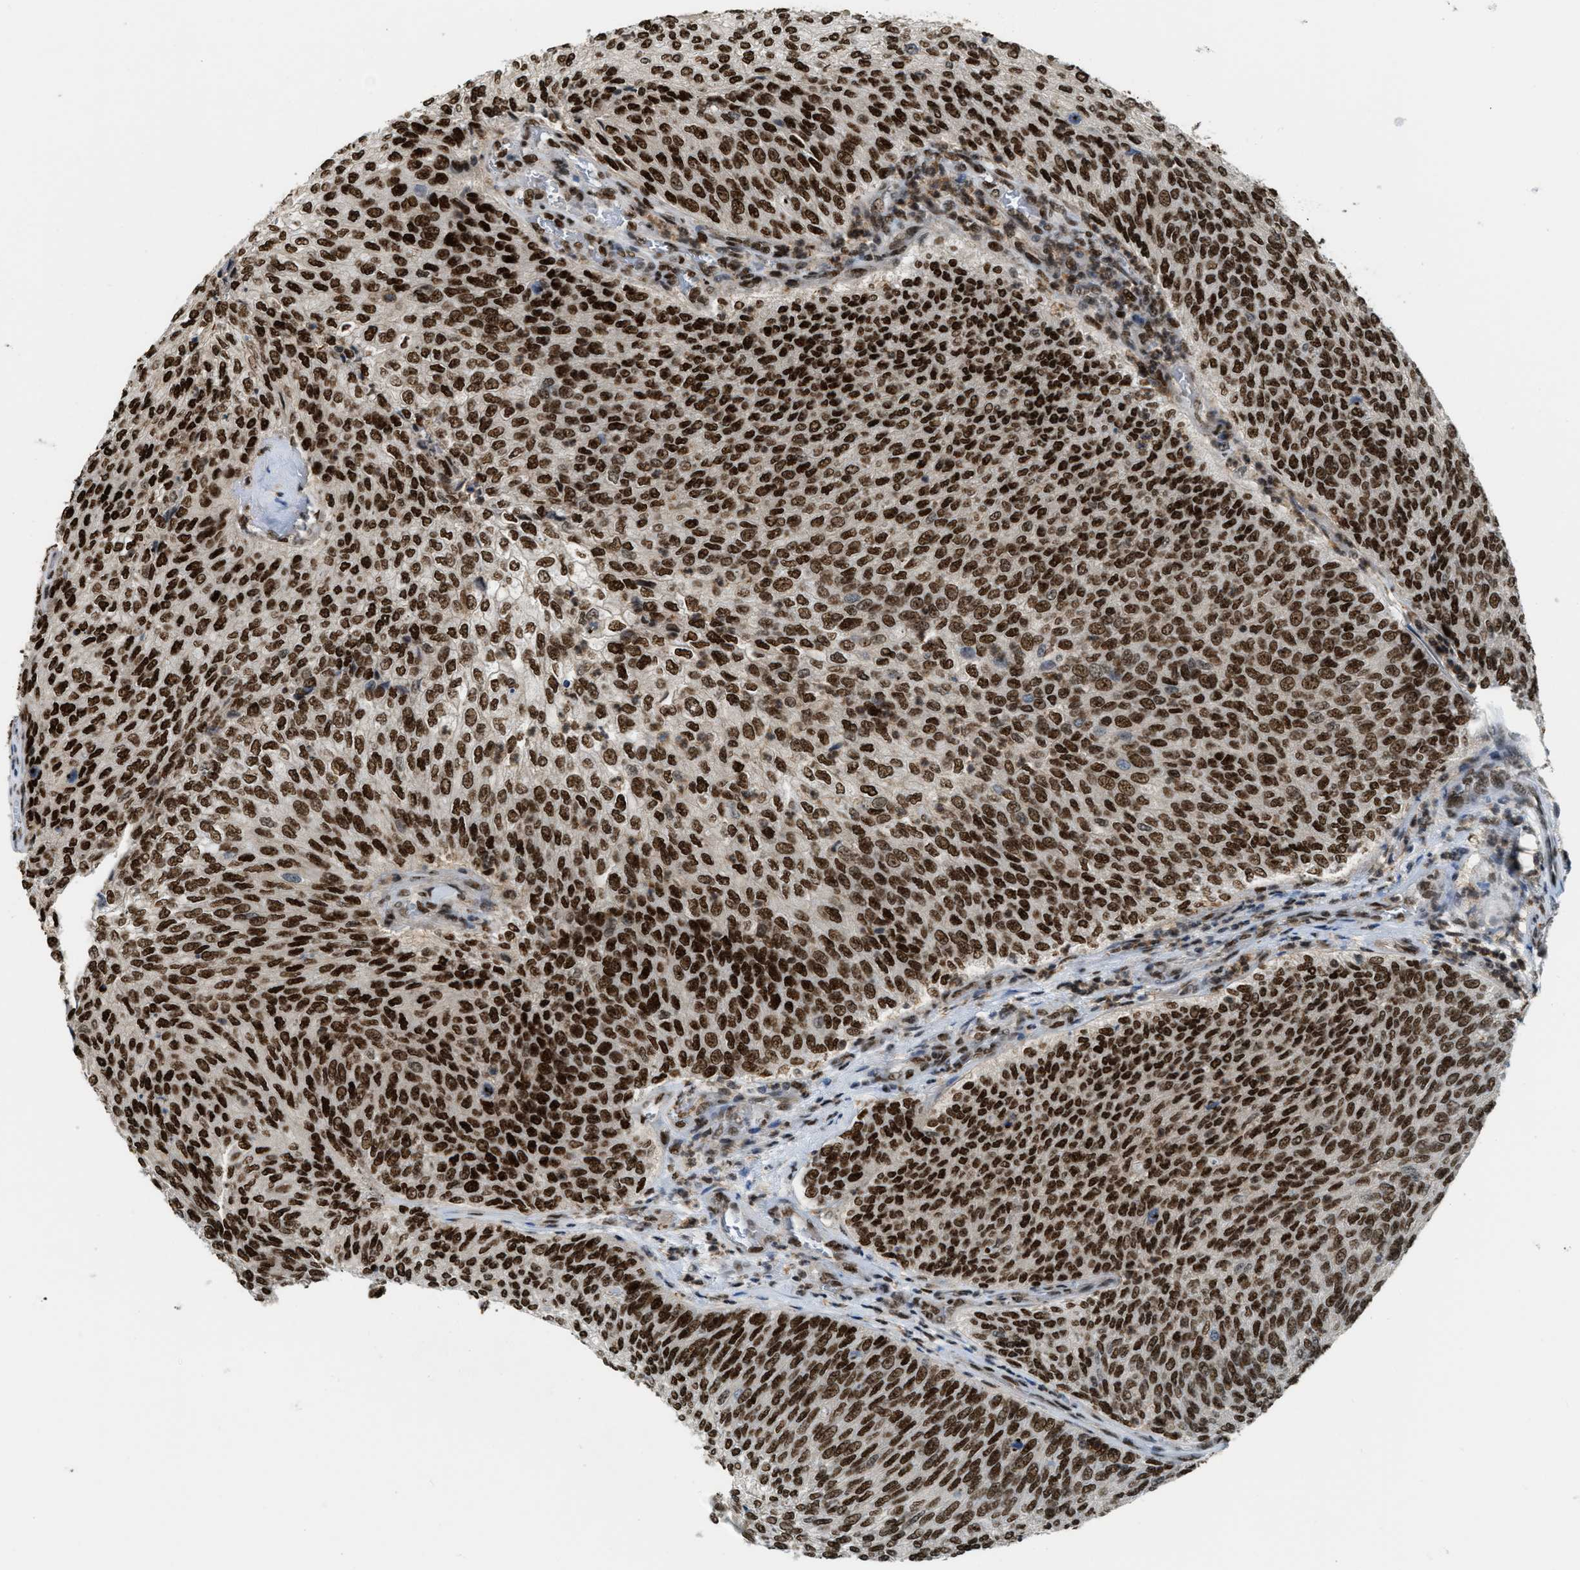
{"staining": {"intensity": "strong", "quantity": ">75%", "location": "nuclear"}, "tissue": "urothelial cancer", "cell_type": "Tumor cells", "image_type": "cancer", "snomed": [{"axis": "morphology", "description": "Urothelial carcinoma, Low grade"}, {"axis": "topography", "description": "Urinary bladder"}], "caption": "The histopathology image shows a brown stain indicating the presence of a protein in the nuclear of tumor cells in urothelial cancer. Nuclei are stained in blue.", "gene": "NUMA1", "patient": {"sex": "female", "age": 79}}